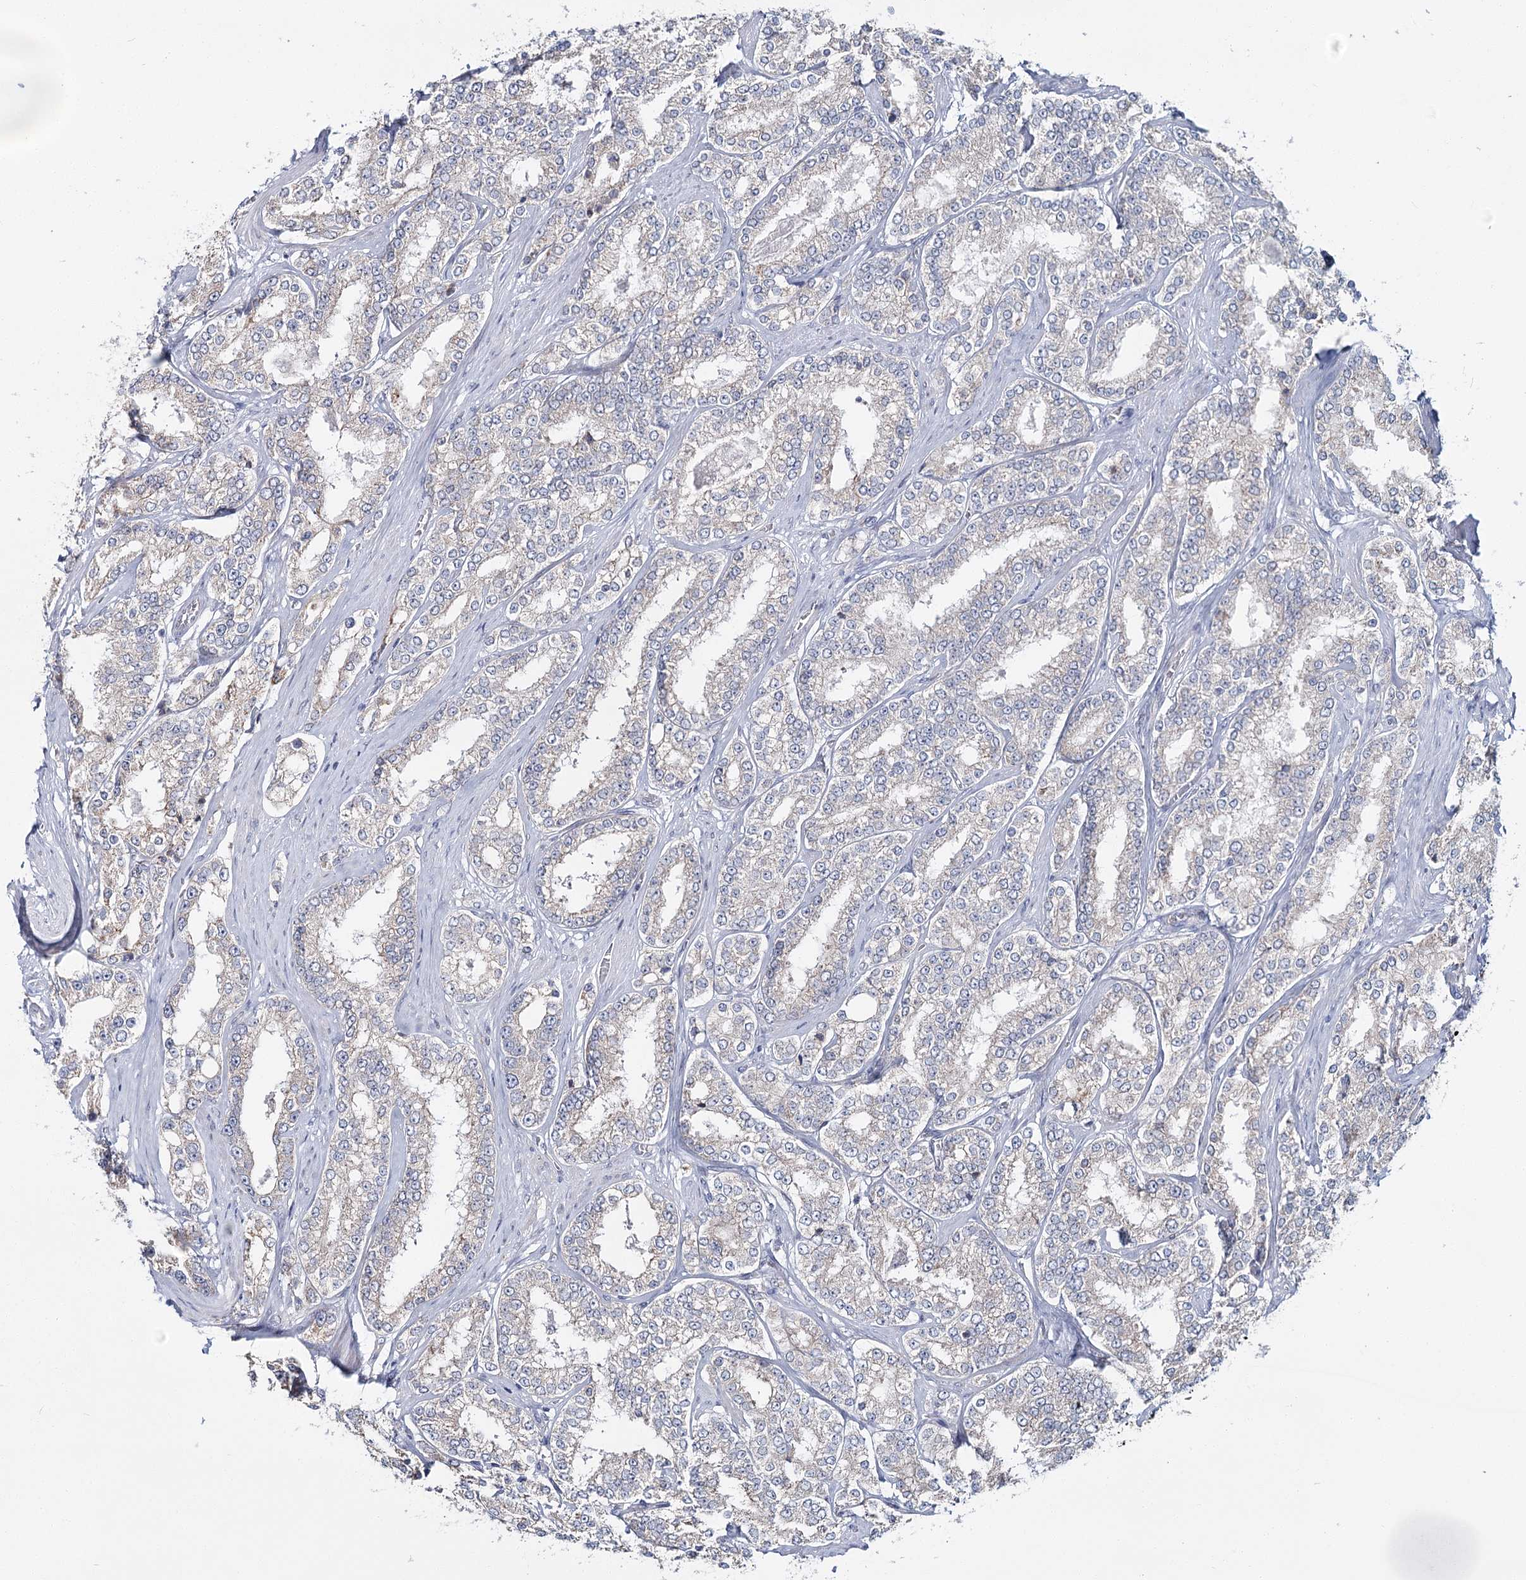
{"staining": {"intensity": "moderate", "quantity": ">75%", "location": "cytoplasmic/membranous"}, "tissue": "prostate cancer", "cell_type": "Tumor cells", "image_type": "cancer", "snomed": [{"axis": "morphology", "description": "Normal tissue, NOS"}, {"axis": "morphology", "description": "Adenocarcinoma, High grade"}, {"axis": "topography", "description": "Prostate"}], "caption": "Tumor cells show medium levels of moderate cytoplasmic/membranous expression in approximately >75% of cells in prostate cancer.", "gene": "CPLANE1", "patient": {"sex": "male", "age": 83}}